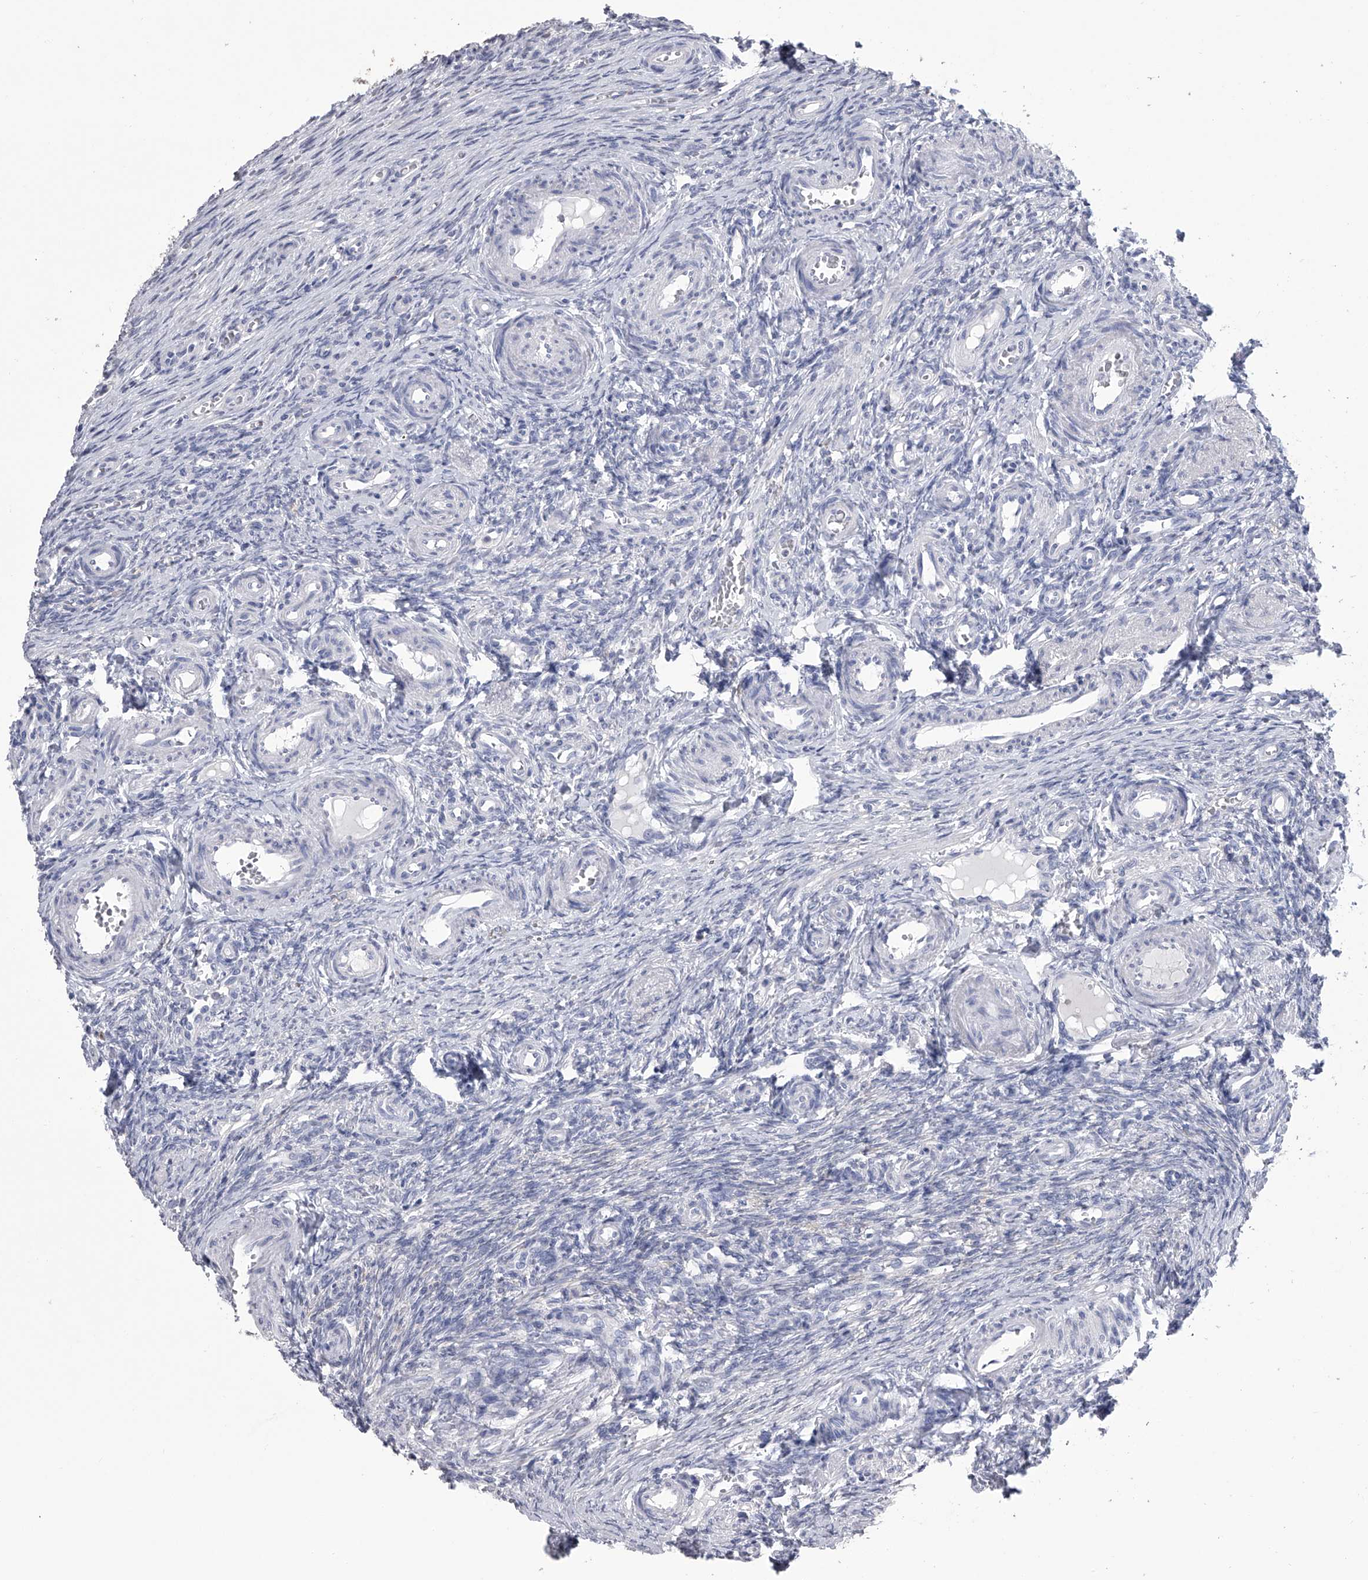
{"staining": {"intensity": "negative", "quantity": "none", "location": "none"}, "tissue": "ovary", "cell_type": "Ovarian stroma cells", "image_type": "normal", "snomed": [{"axis": "morphology", "description": "Adenocarcinoma, NOS"}, {"axis": "topography", "description": "Endometrium"}], "caption": "DAB immunohistochemical staining of benign ovary demonstrates no significant staining in ovarian stroma cells. (Brightfield microscopy of DAB (3,3'-diaminobenzidine) immunohistochemistry (IHC) at high magnification).", "gene": "TASP1", "patient": {"sex": "female", "age": 32}}